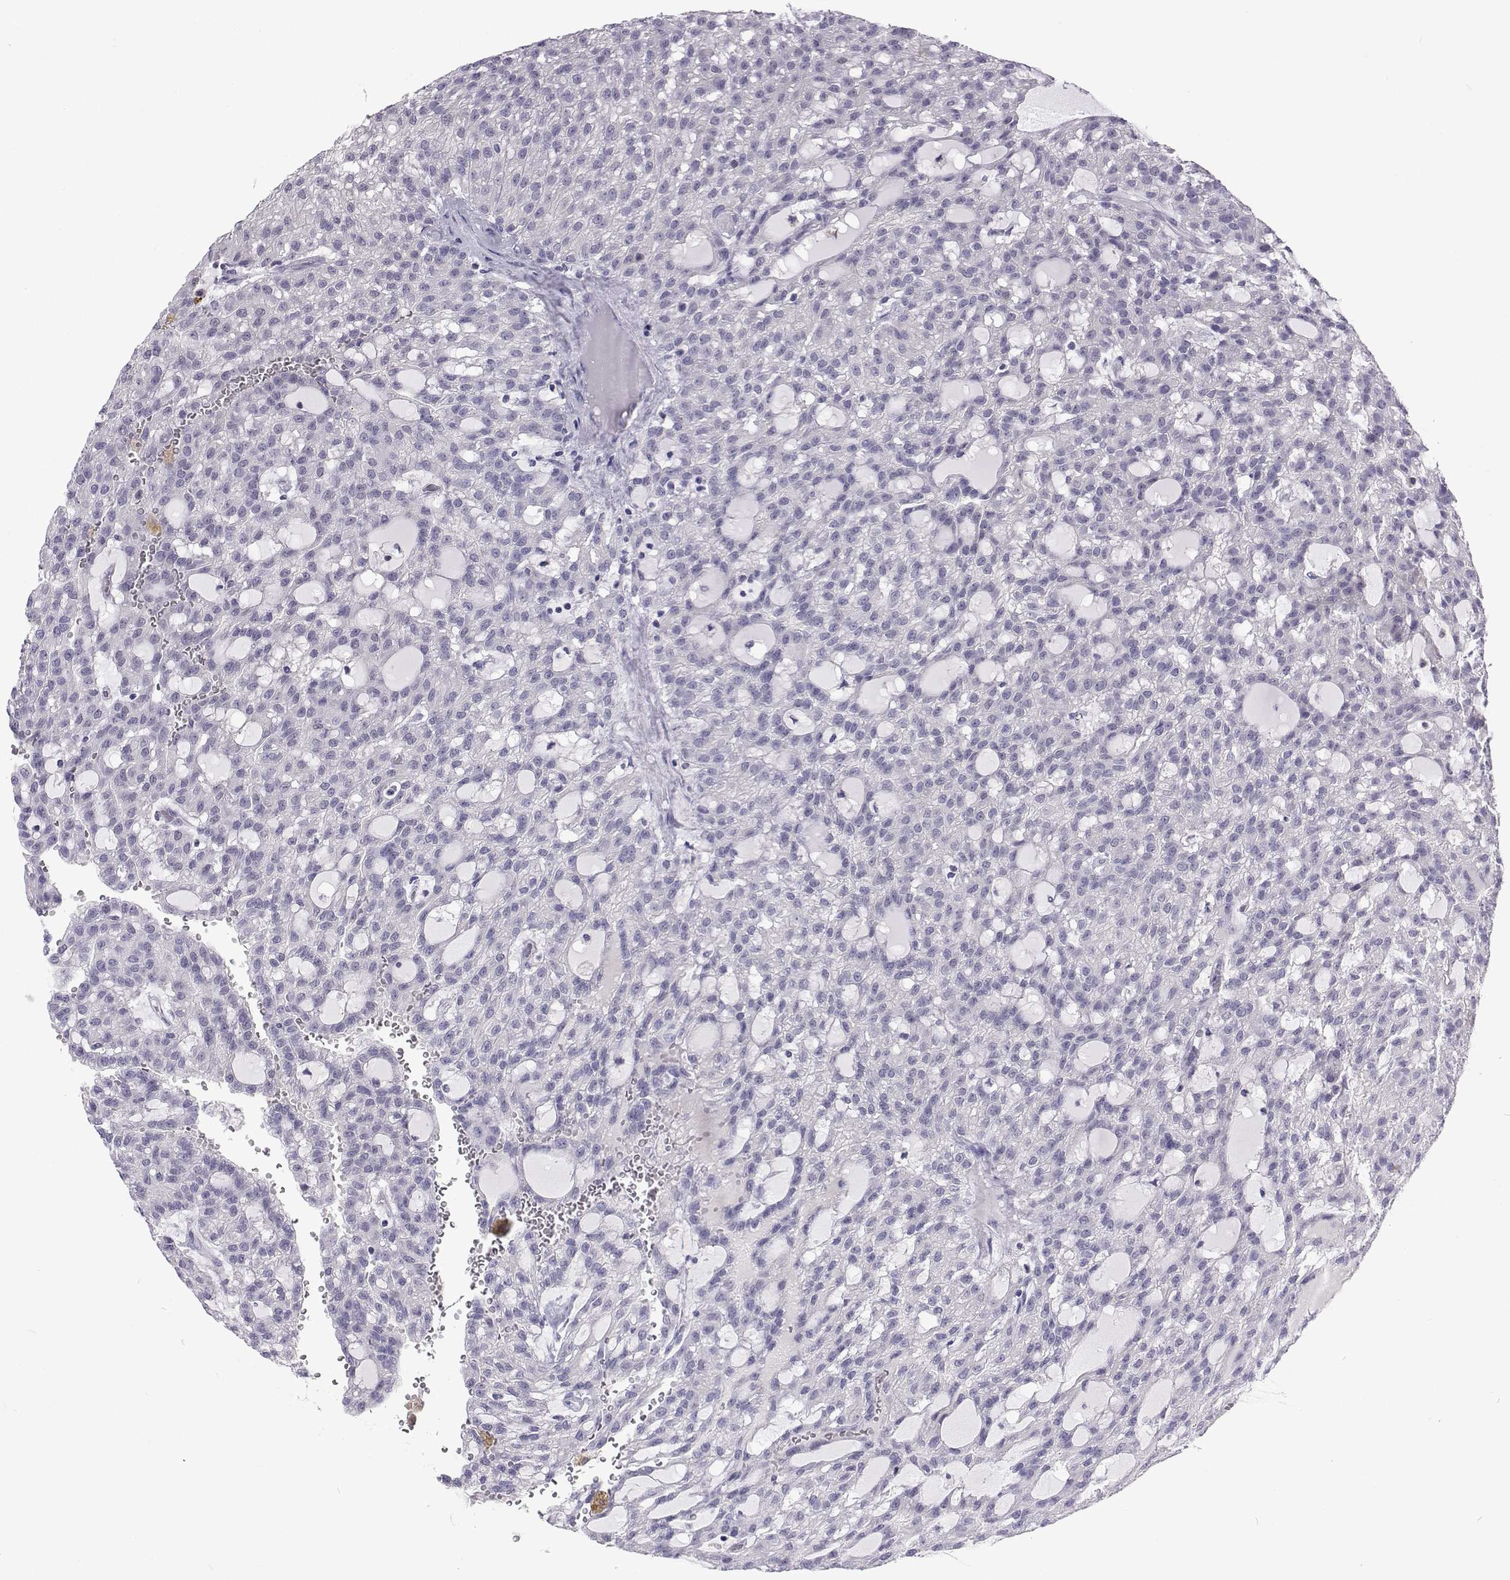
{"staining": {"intensity": "negative", "quantity": "none", "location": "none"}, "tissue": "renal cancer", "cell_type": "Tumor cells", "image_type": "cancer", "snomed": [{"axis": "morphology", "description": "Adenocarcinoma, NOS"}, {"axis": "topography", "description": "Kidney"}], "caption": "Immunohistochemistry histopathology image of neoplastic tissue: human adenocarcinoma (renal) stained with DAB displays no significant protein expression in tumor cells. (DAB immunohistochemistry with hematoxylin counter stain).", "gene": "GALM", "patient": {"sex": "male", "age": 63}}